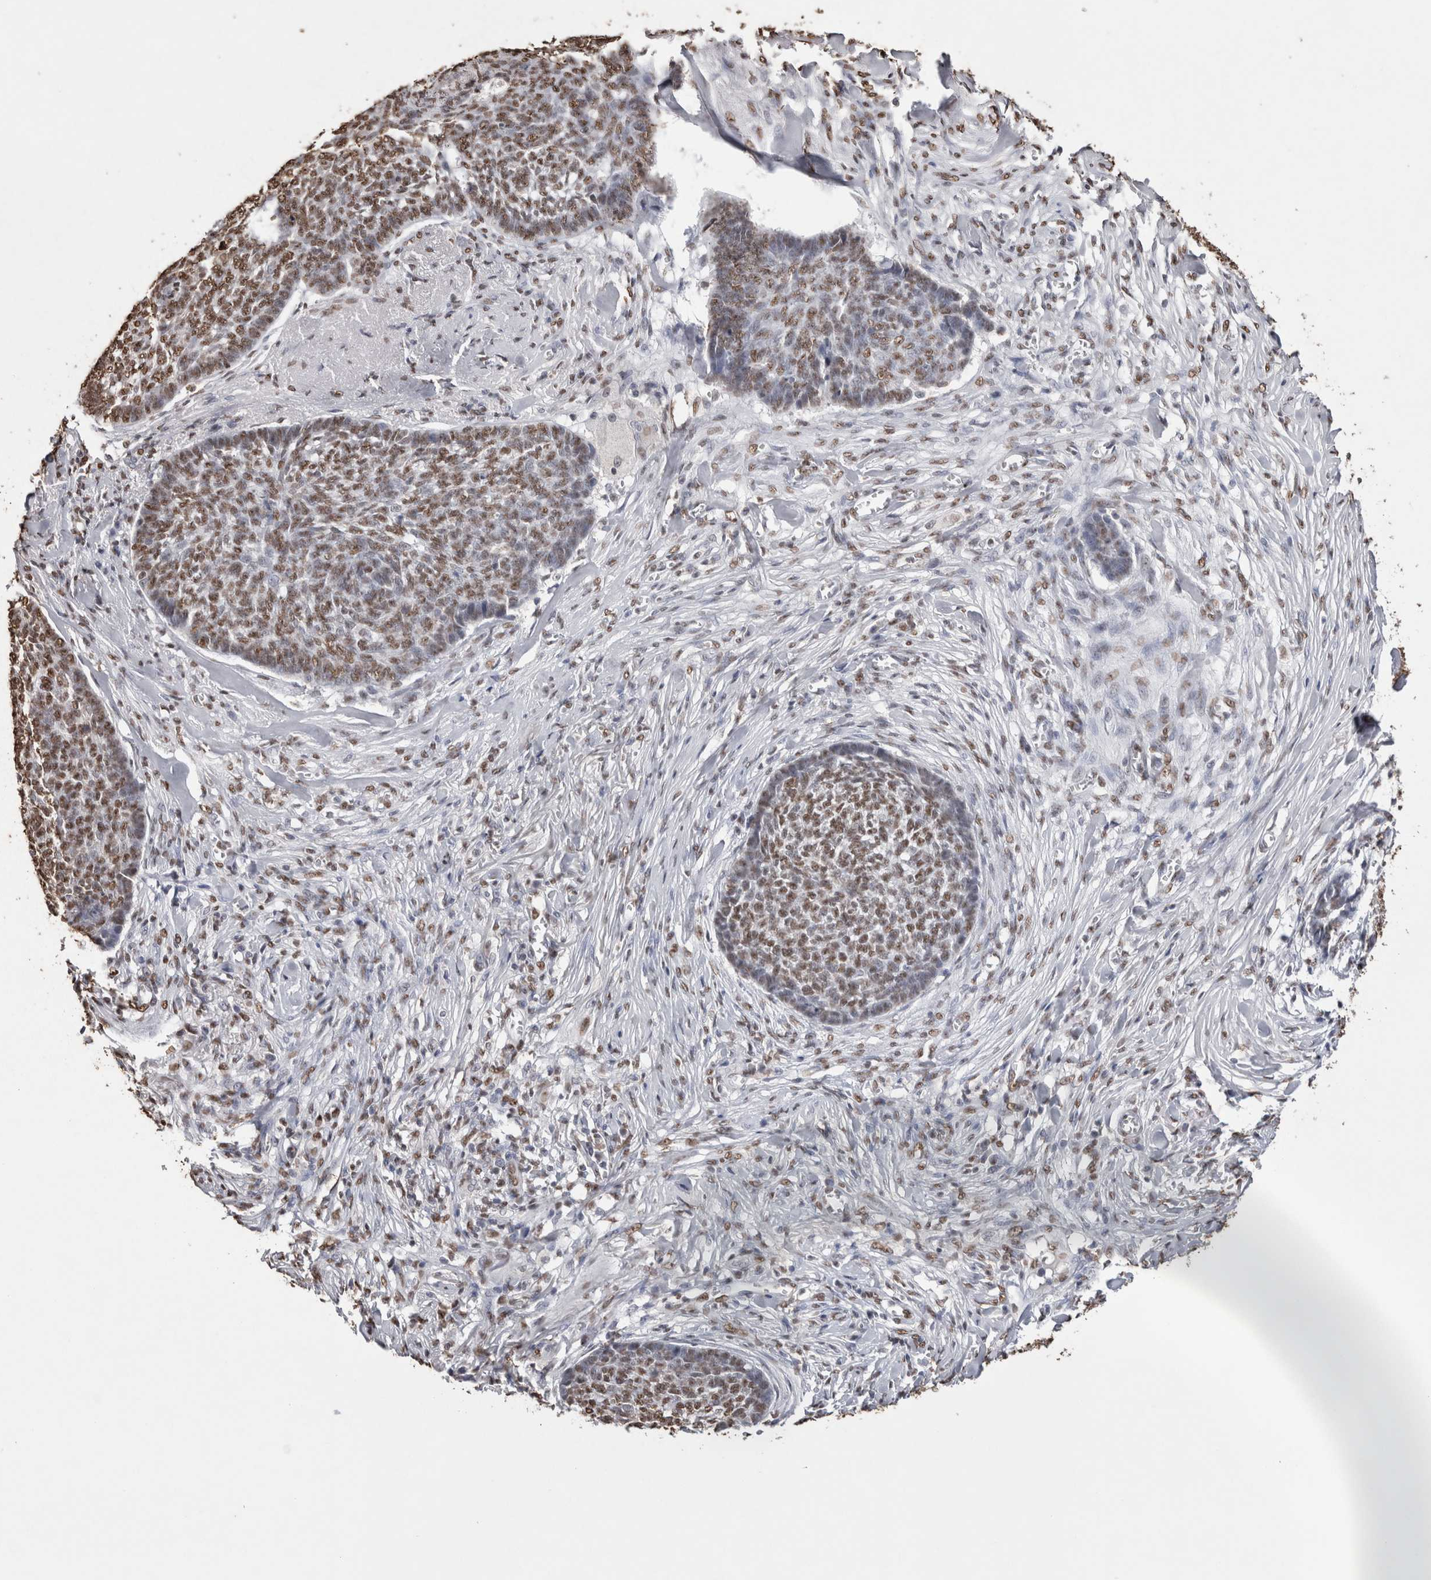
{"staining": {"intensity": "moderate", "quantity": "25%-75%", "location": "nuclear"}, "tissue": "skin cancer", "cell_type": "Tumor cells", "image_type": "cancer", "snomed": [{"axis": "morphology", "description": "Basal cell carcinoma"}, {"axis": "topography", "description": "Skin"}], "caption": "An immunohistochemistry histopathology image of neoplastic tissue is shown. Protein staining in brown shows moderate nuclear positivity in skin cancer (basal cell carcinoma) within tumor cells.", "gene": "NTHL1", "patient": {"sex": "male", "age": 84}}